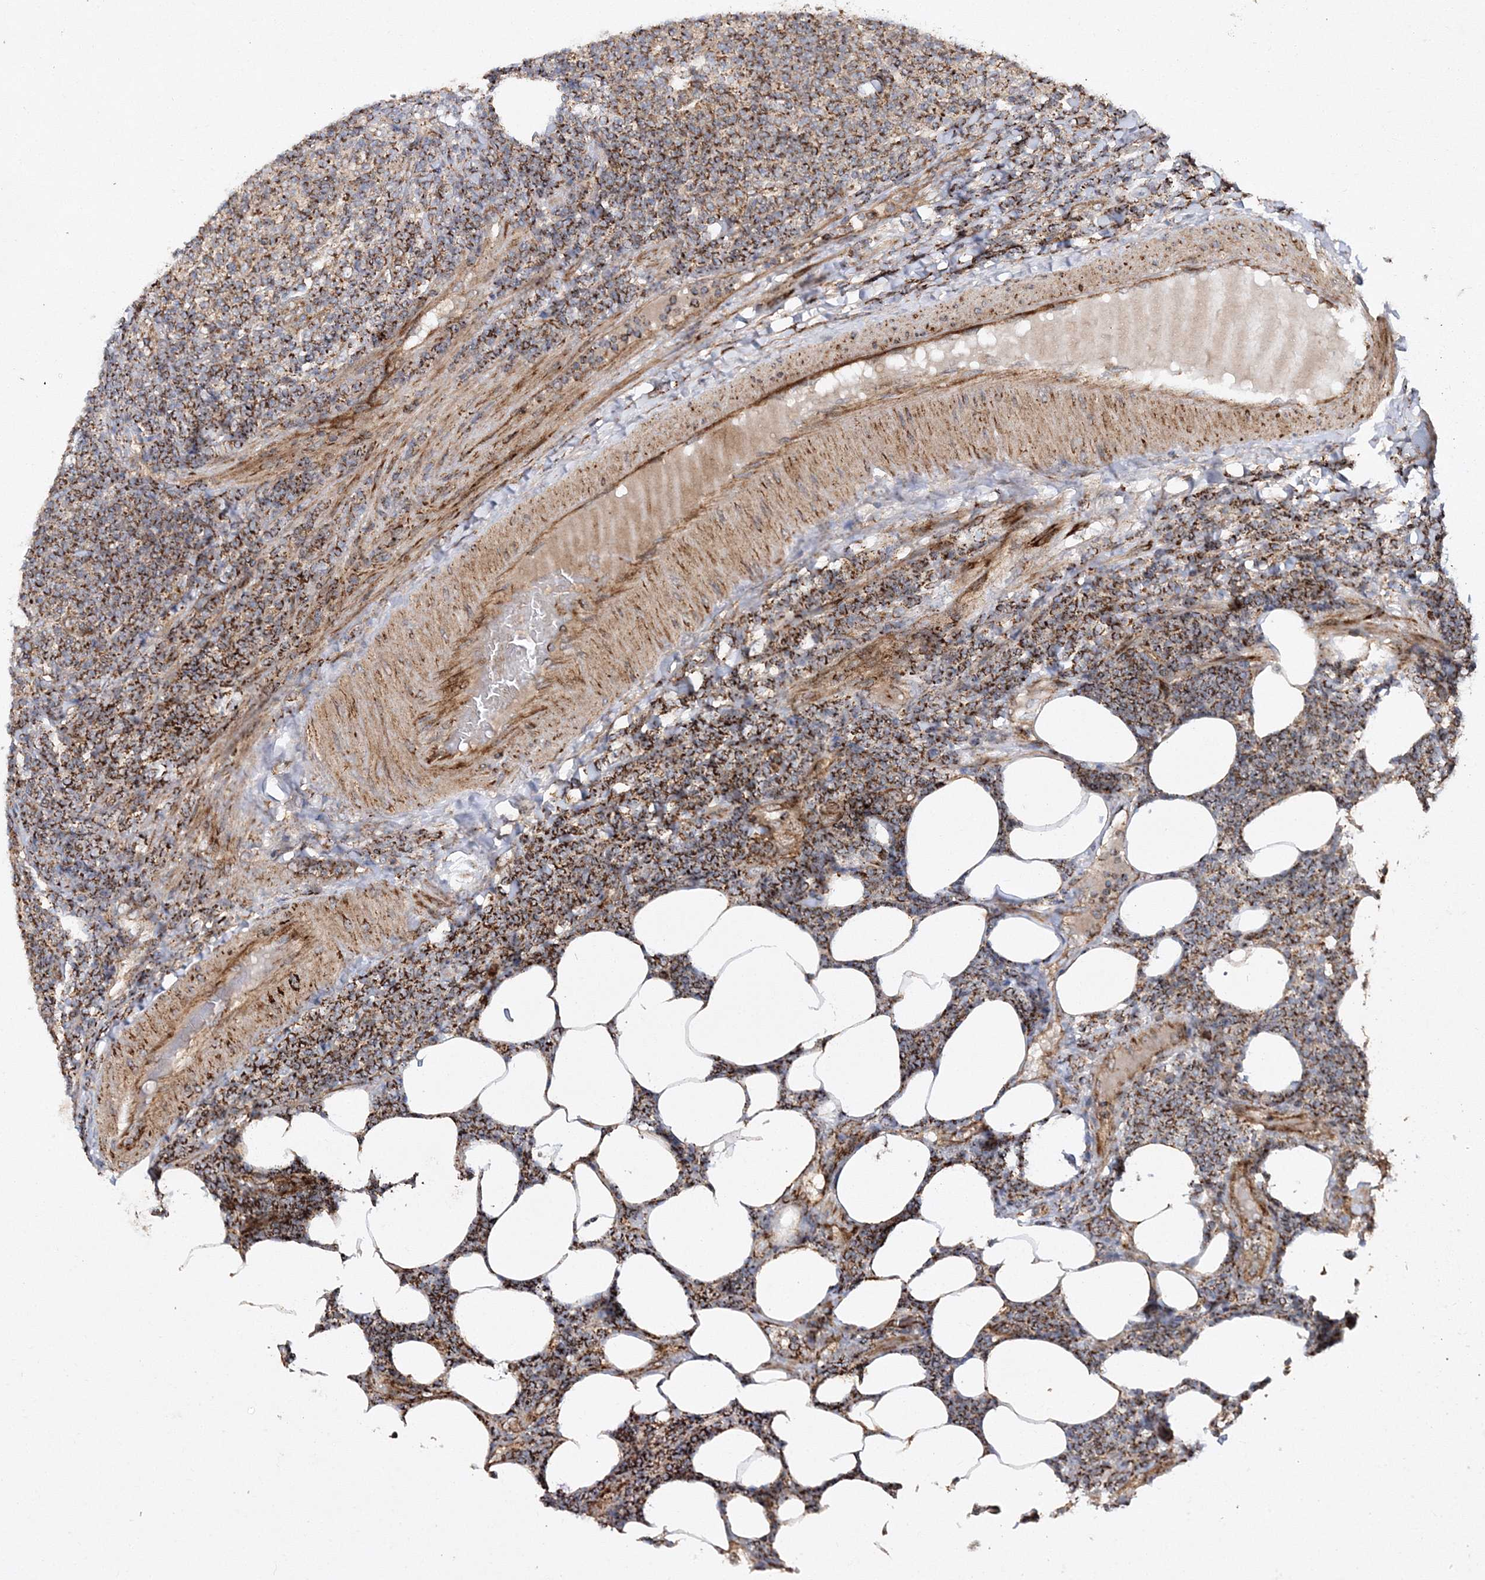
{"staining": {"intensity": "strong", "quantity": "25%-75%", "location": "cytoplasmic/membranous"}, "tissue": "lymphoma", "cell_type": "Tumor cells", "image_type": "cancer", "snomed": [{"axis": "morphology", "description": "Malignant lymphoma, non-Hodgkin's type, Low grade"}, {"axis": "topography", "description": "Lymph node"}], "caption": "Strong cytoplasmic/membranous positivity for a protein is seen in approximately 25%-75% of tumor cells of lymphoma using immunohistochemistry.", "gene": "SCRN3", "patient": {"sex": "male", "age": 66}}